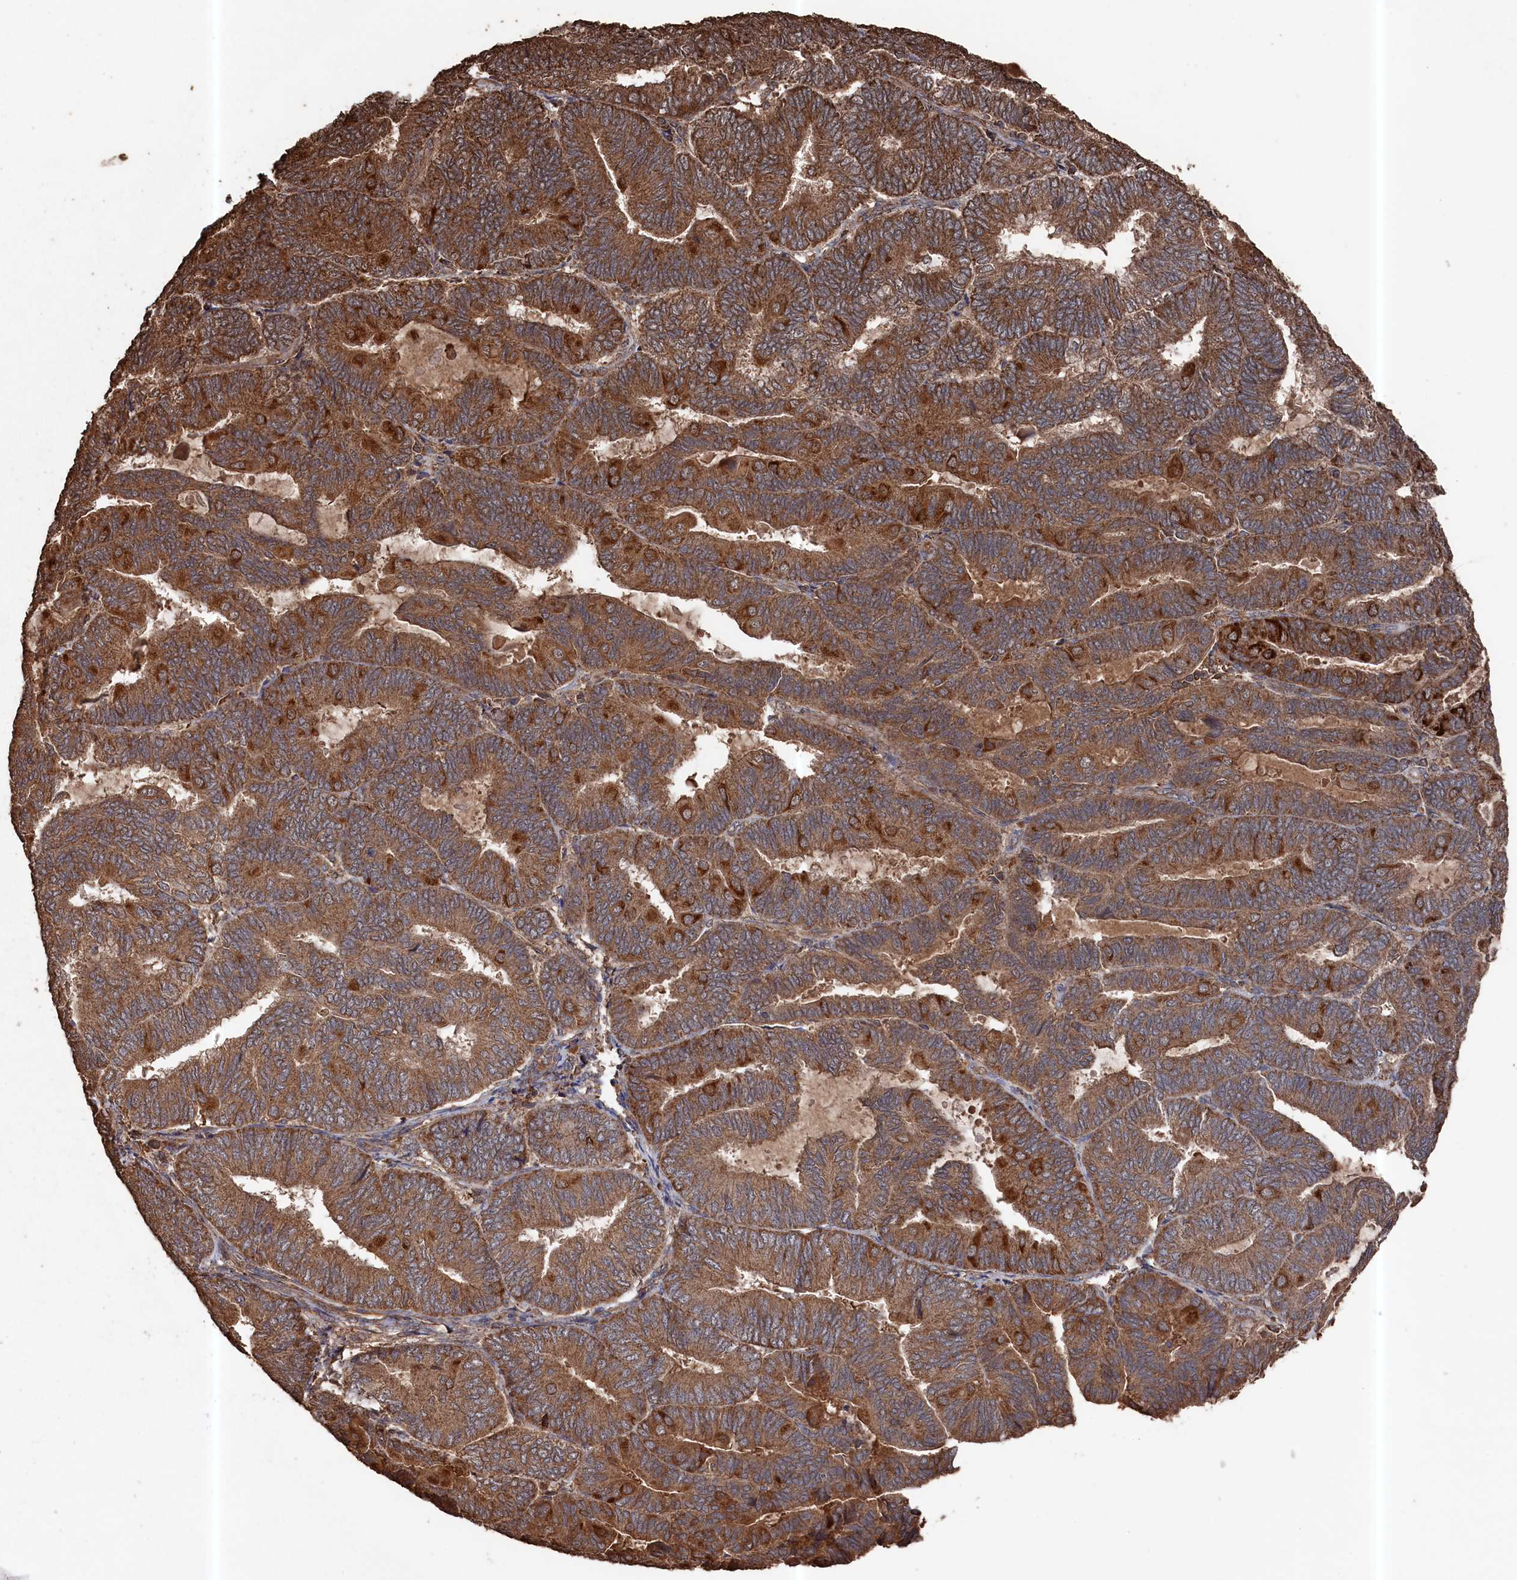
{"staining": {"intensity": "strong", "quantity": ">75%", "location": "cytoplasmic/membranous"}, "tissue": "endometrial cancer", "cell_type": "Tumor cells", "image_type": "cancer", "snomed": [{"axis": "morphology", "description": "Adenocarcinoma, NOS"}, {"axis": "topography", "description": "Endometrium"}], "caption": "Protein staining of endometrial cancer (adenocarcinoma) tissue exhibits strong cytoplasmic/membranous positivity in approximately >75% of tumor cells.", "gene": "SNX33", "patient": {"sex": "female", "age": 81}}